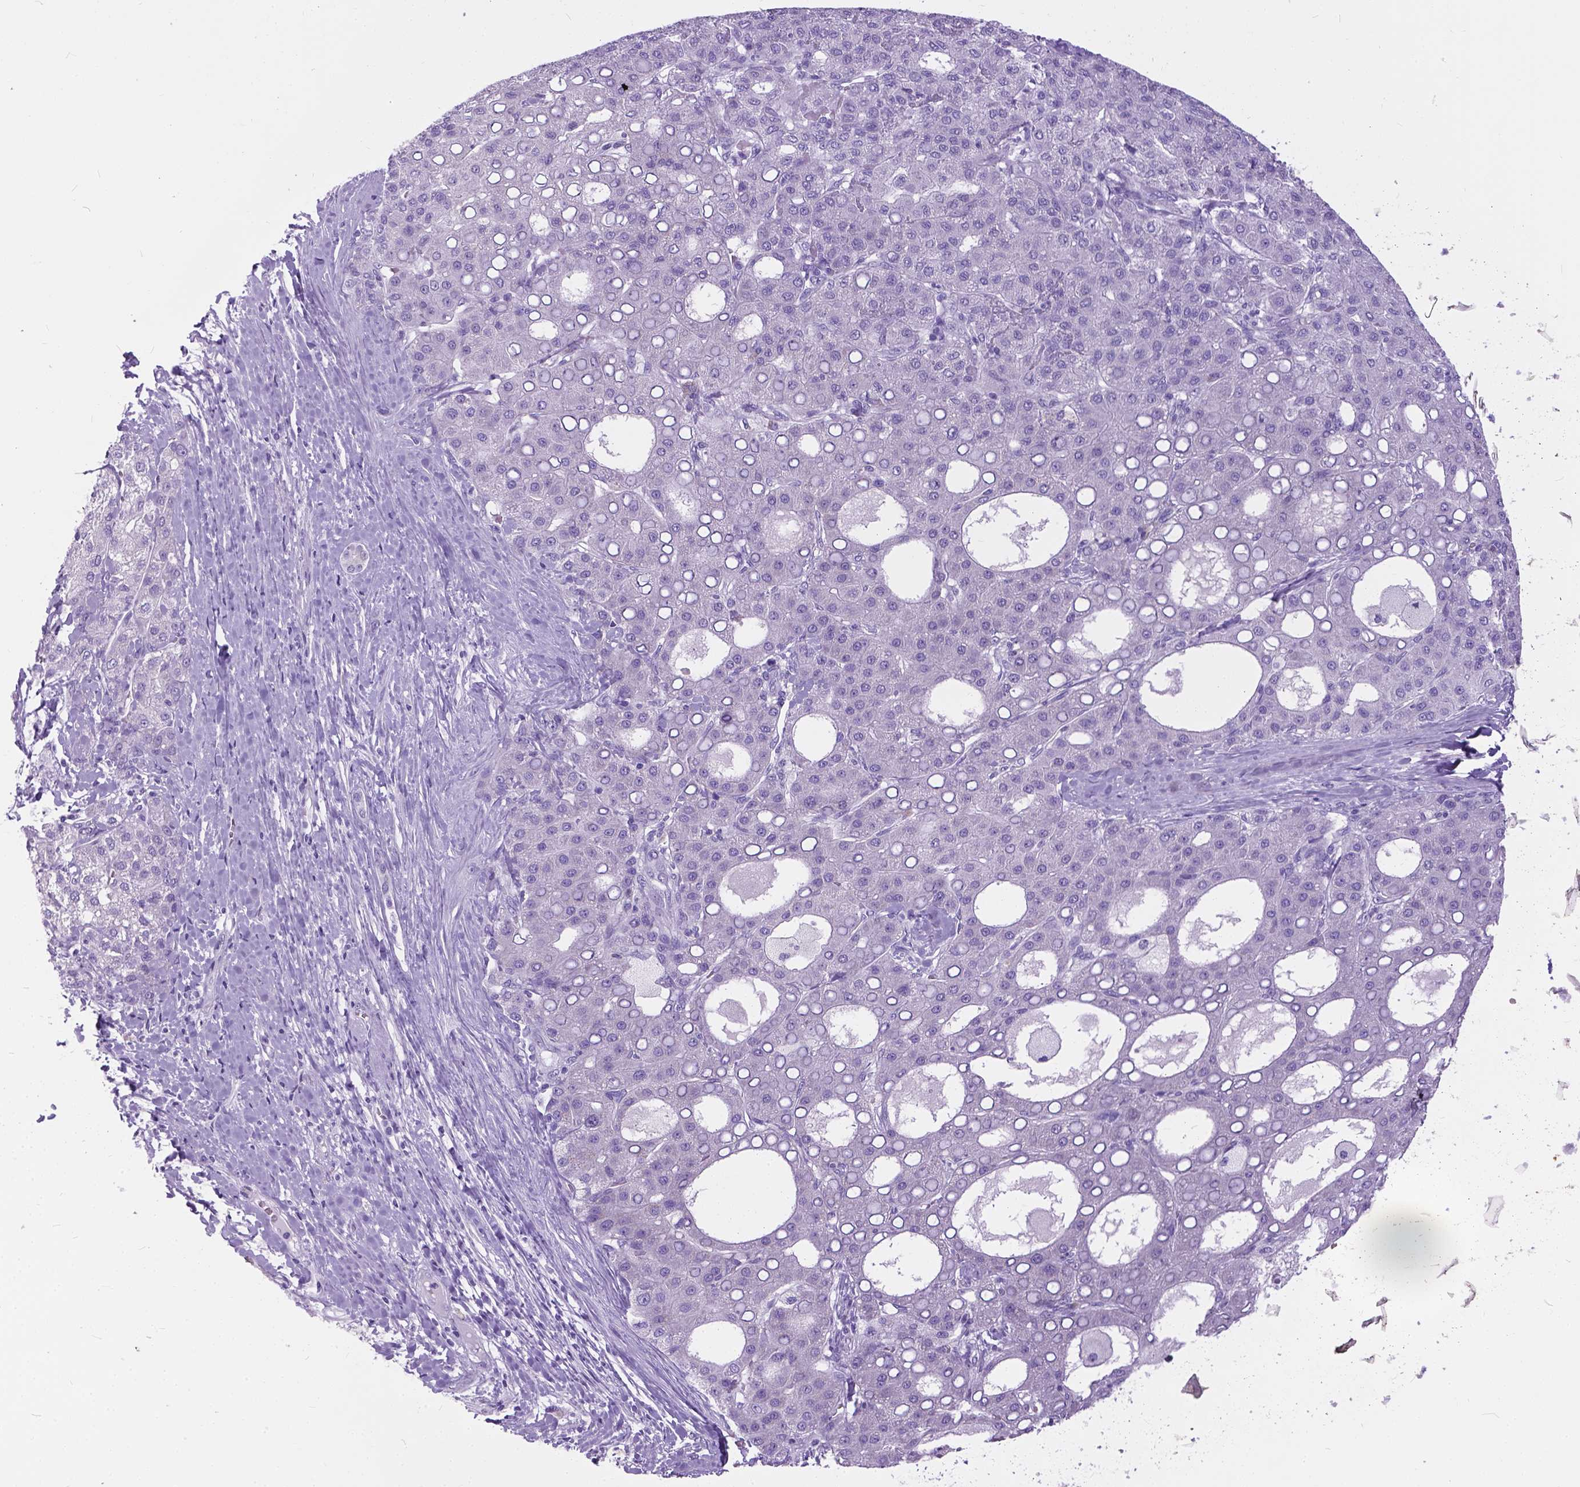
{"staining": {"intensity": "negative", "quantity": "none", "location": "none"}, "tissue": "liver cancer", "cell_type": "Tumor cells", "image_type": "cancer", "snomed": [{"axis": "morphology", "description": "Carcinoma, Hepatocellular, NOS"}, {"axis": "topography", "description": "Liver"}], "caption": "Tumor cells show no significant expression in liver hepatocellular carcinoma.", "gene": "BSND", "patient": {"sex": "male", "age": 65}}